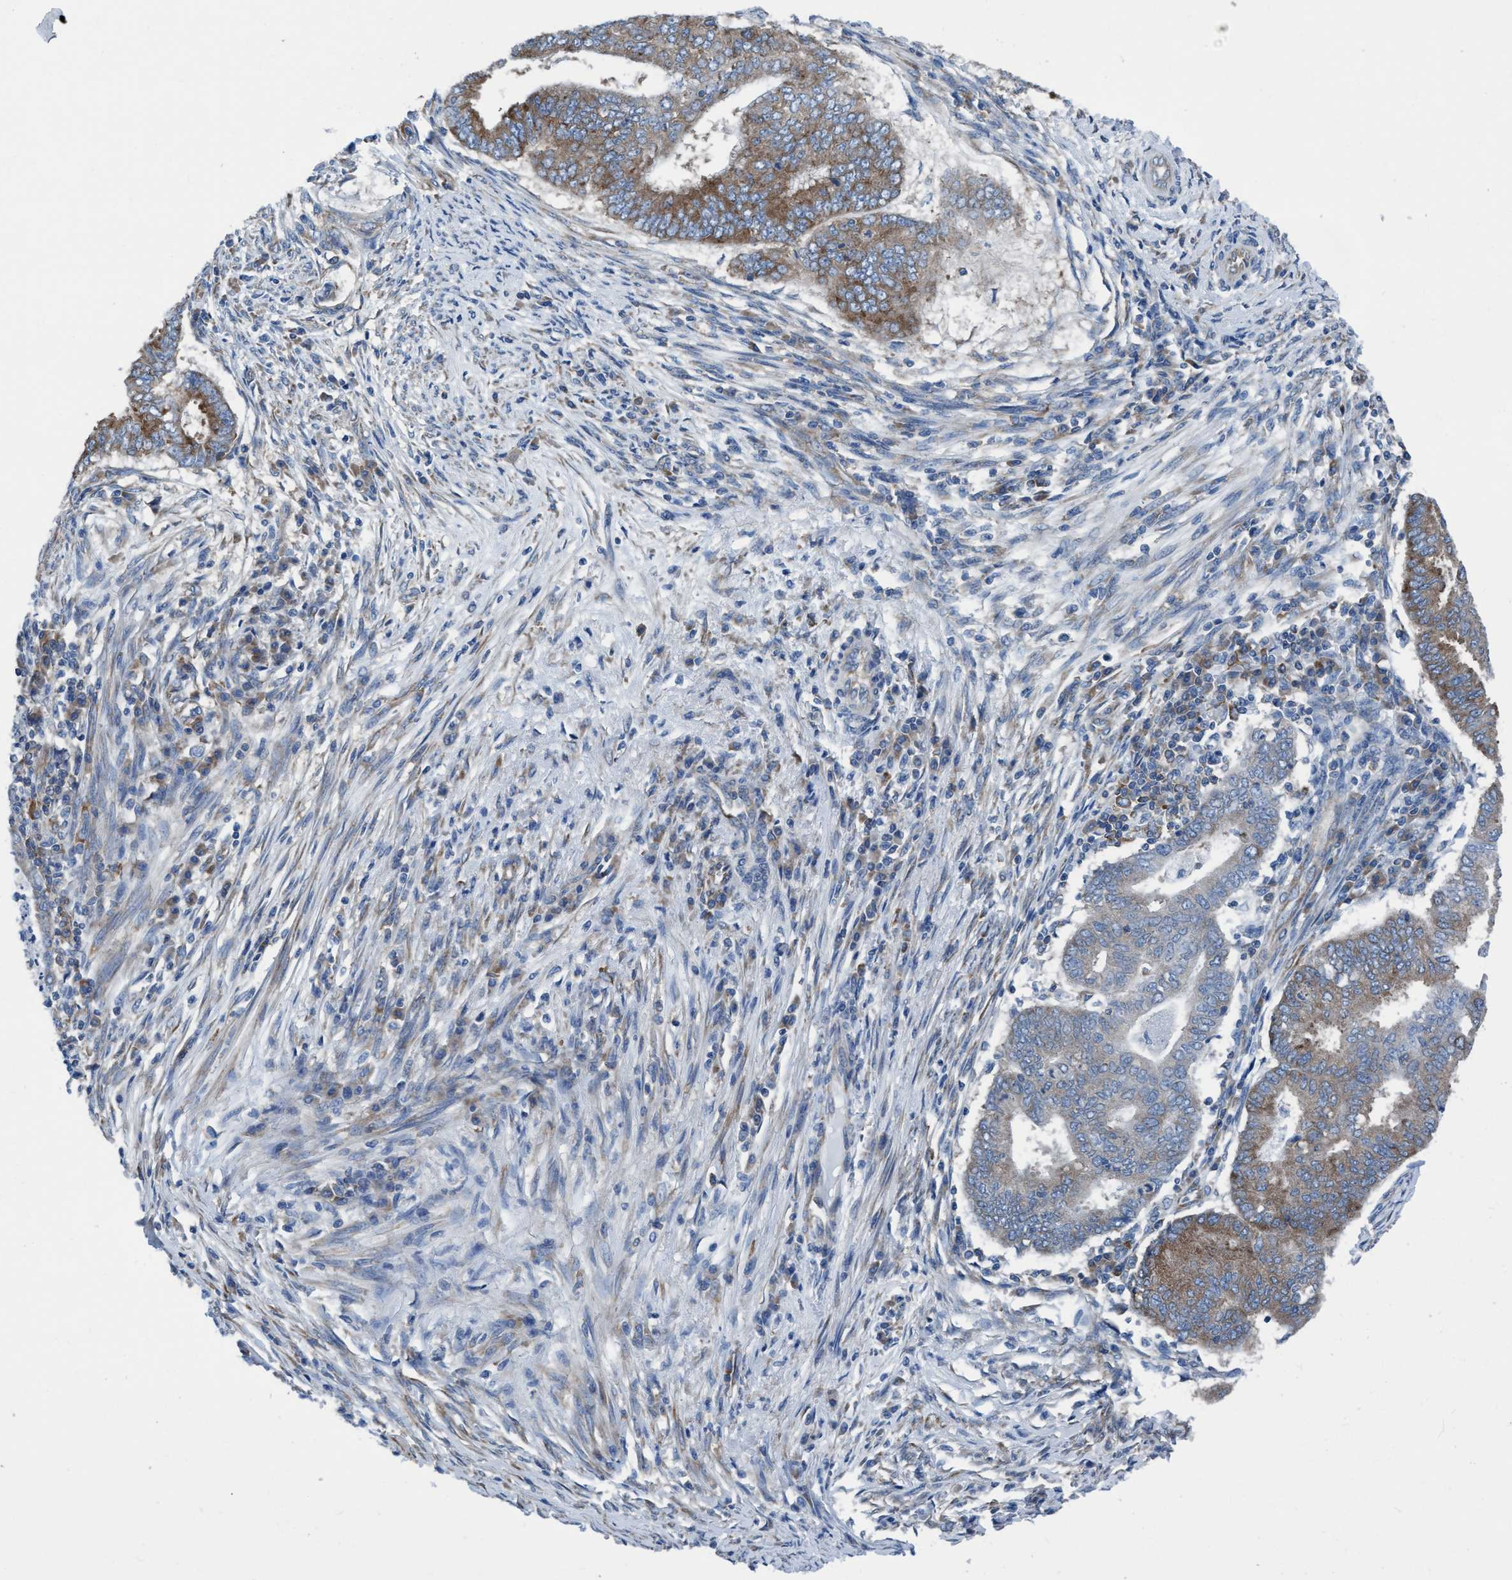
{"staining": {"intensity": "moderate", "quantity": "25%-75%", "location": "cytoplasmic/membranous"}, "tissue": "endometrial cancer", "cell_type": "Tumor cells", "image_type": "cancer", "snomed": [{"axis": "morphology", "description": "Polyp, NOS"}, {"axis": "morphology", "description": "Adenocarcinoma, NOS"}, {"axis": "morphology", "description": "Adenoma, NOS"}, {"axis": "topography", "description": "Endometrium"}], "caption": "IHC micrograph of neoplastic tissue: human endometrial cancer (polyp) stained using immunohistochemistry (IHC) exhibits medium levels of moderate protein expression localized specifically in the cytoplasmic/membranous of tumor cells, appearing as a cytoplasmic/membranous brown color.", "gene": "NMT1", "patient": {"sex": "female", "age": 79}}